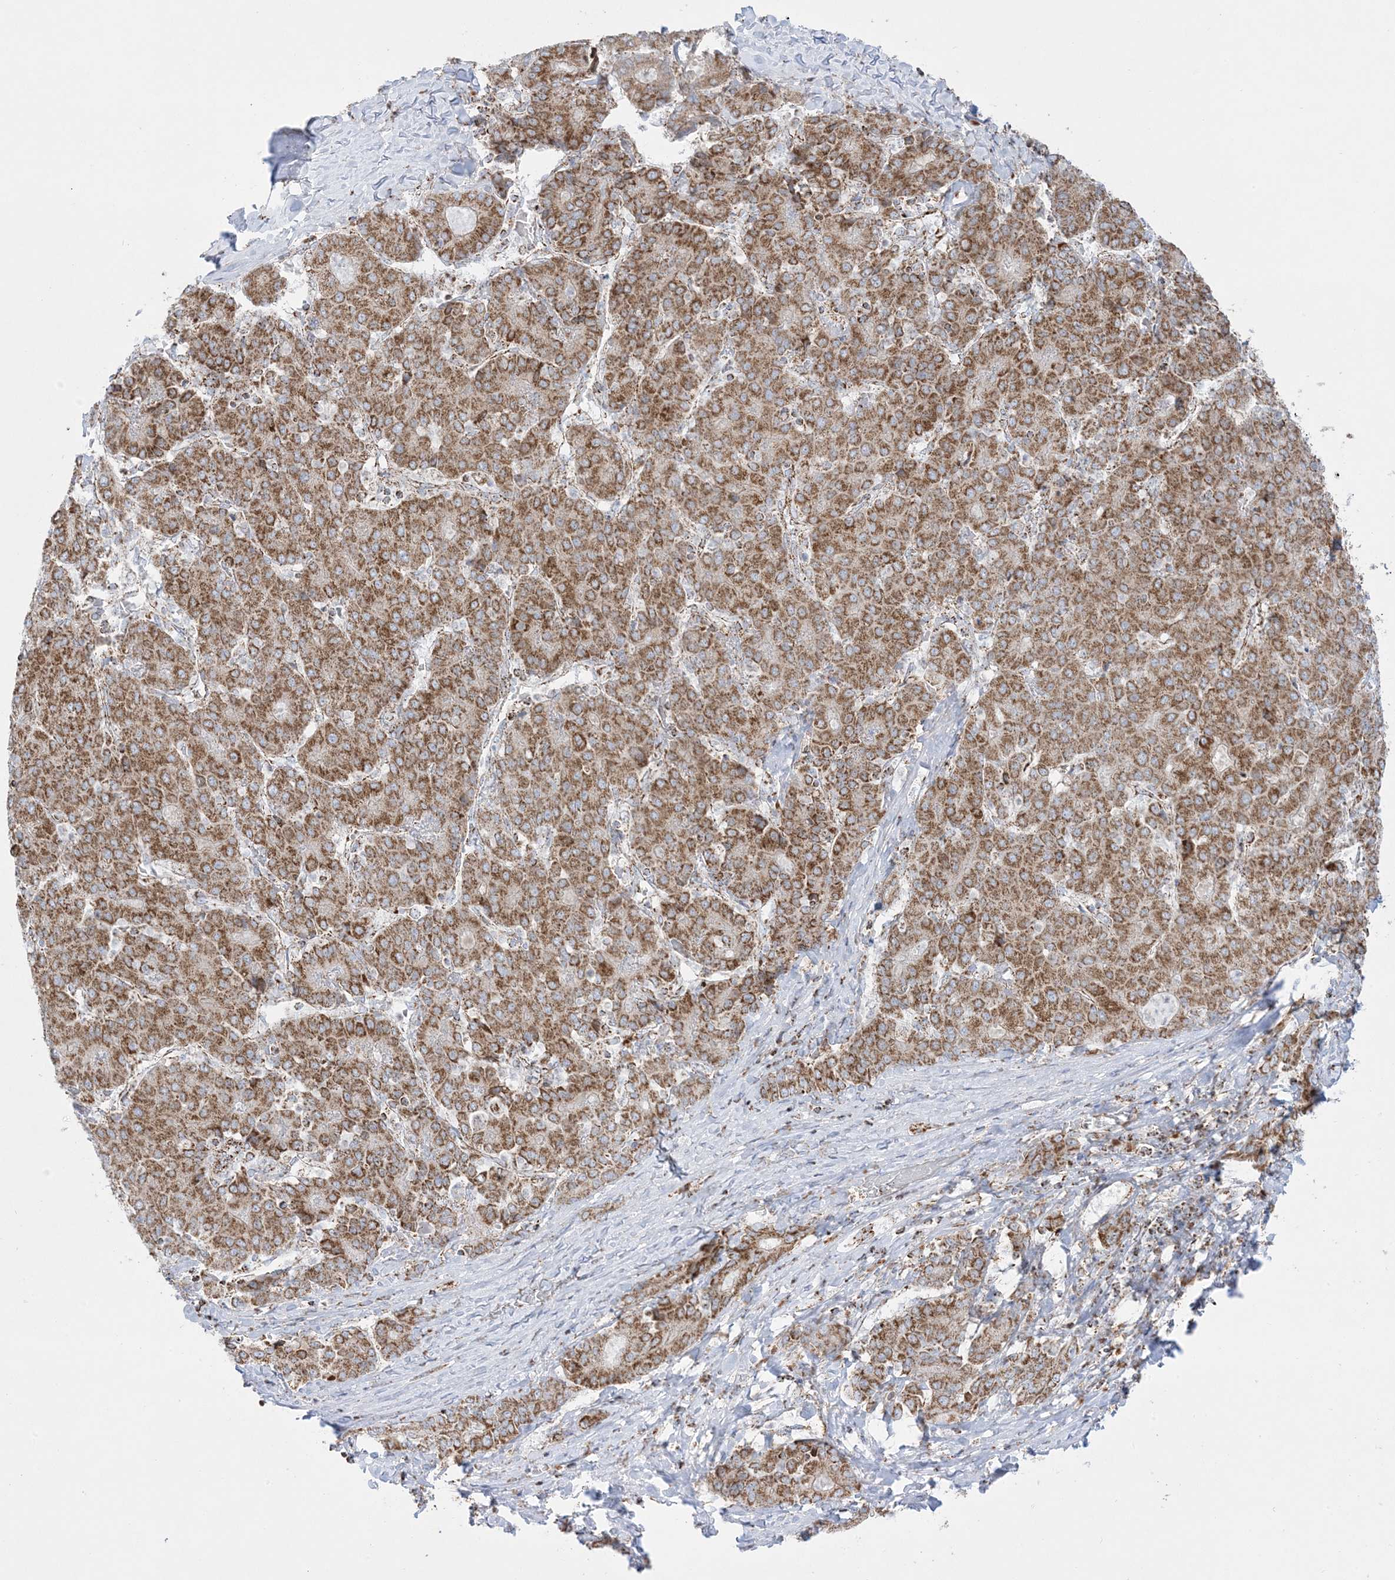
{"staining": {"intensity": "moderate", "quantity": ">75%", "location": "cytoplasmic/membranous"}, "tissue": "liver cancer", "cell_type": "Tumor cells", "image_type": "cancer", "snomed": [{"axis": "morphology", "description": "Carcinoma, Hepatocellular, NOS"}, {"axis": "topography", "description": "Liver"}], "caption": "The micrograph exhibits staining of liver cancer, revealing moderate cytoplasmic/membranous protein positivity (brown color) within tumor cells.", "gene": "MRPS36", "patient": {"sex": "male", "age": 65}}